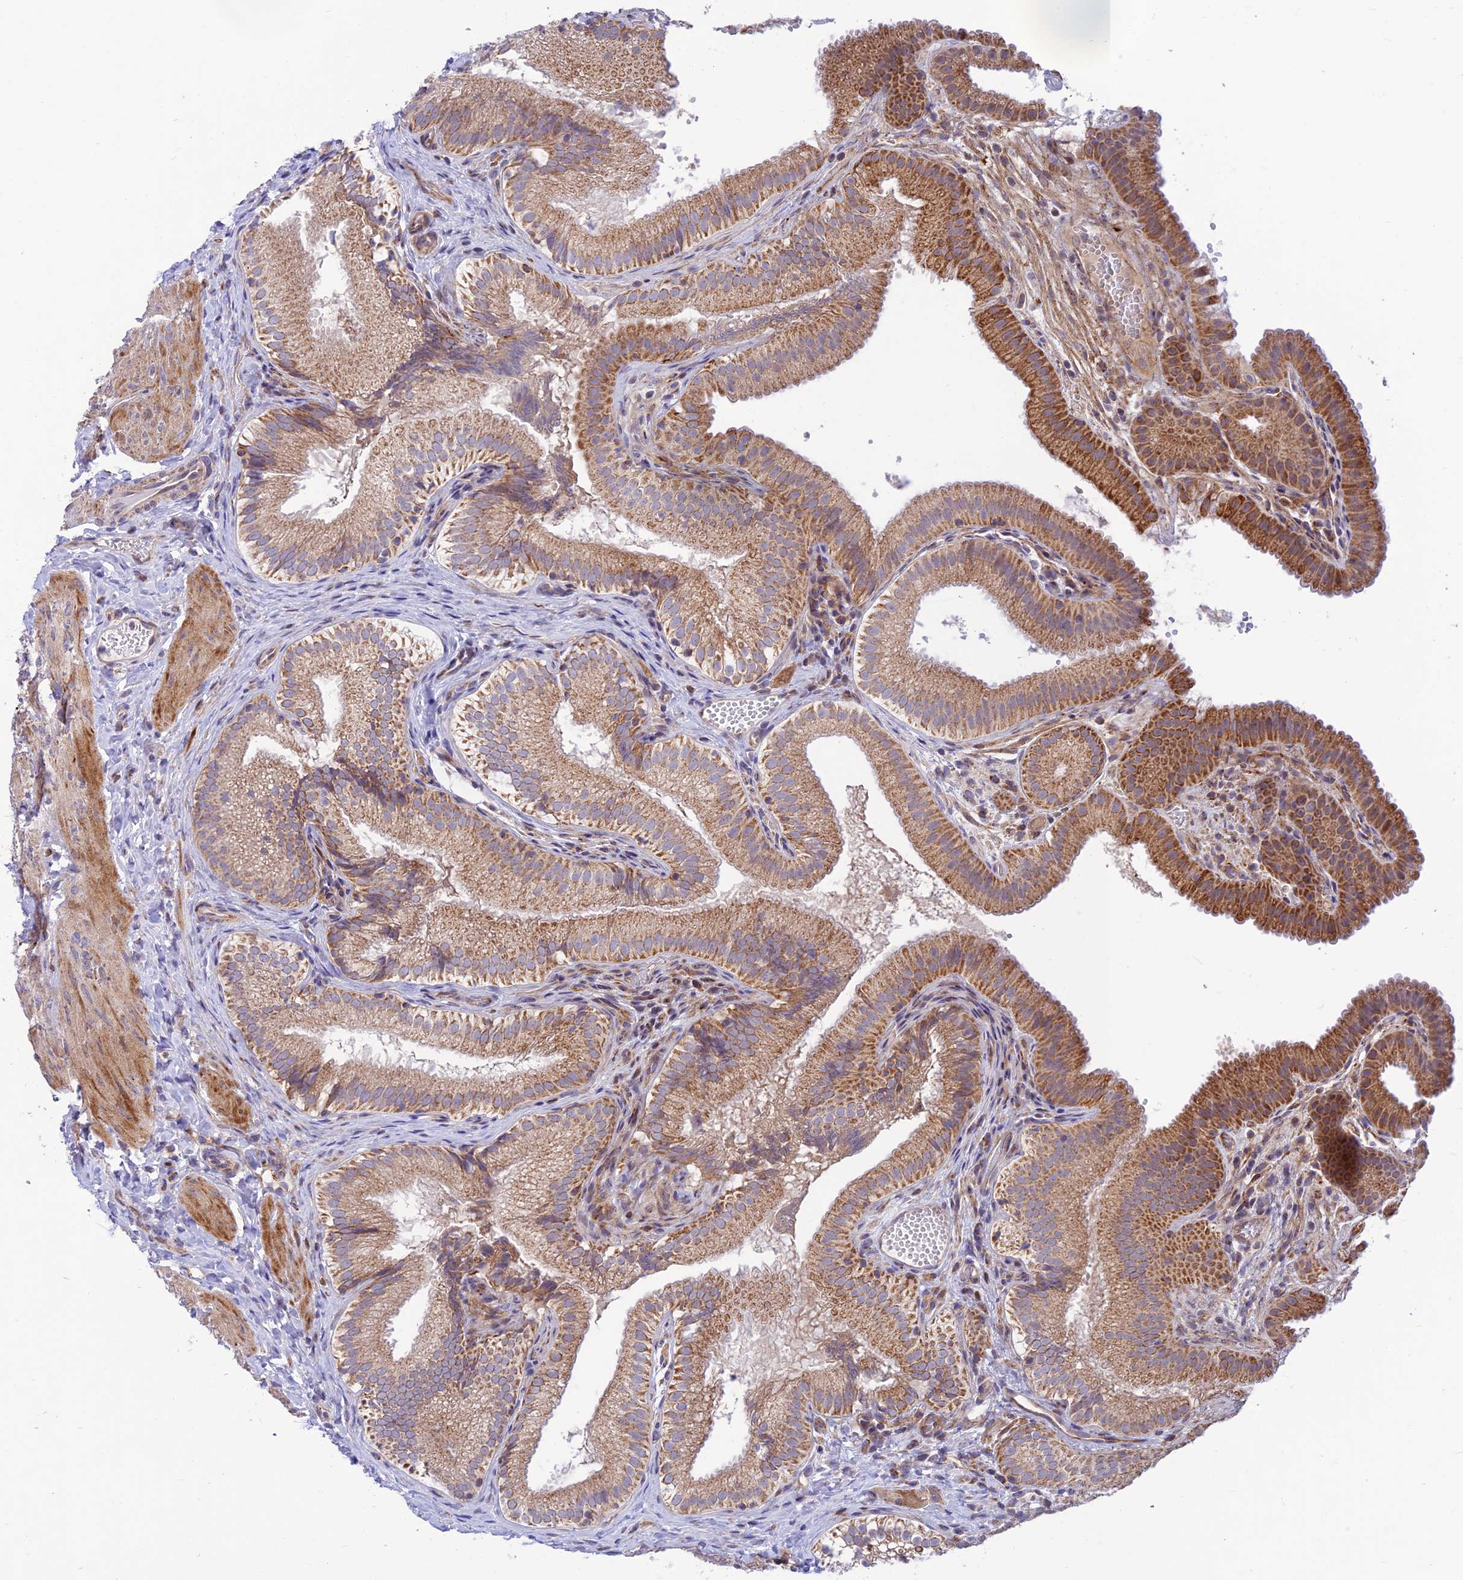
{"staining": {"intensity": "moderate", "quantity": ">75%", "location": "cytoplasmic/membranous"}, "tissue": "gallbladder", "cell_type": "Glandular cells", "image_type": "normal", "snomed": [{"axis": "morphology", "description": "Normal tissue, NOS"}, {"axis": "topography", "description": "Gallbladder"}], "caption": "Gallbladder stained with a brown dye exhibits moderate cytoplasmic/membranous positive staining in approximately >75% of glandular cells.", "gene": "FAM186B", "patient": {"sex": "female", "age": 30}}